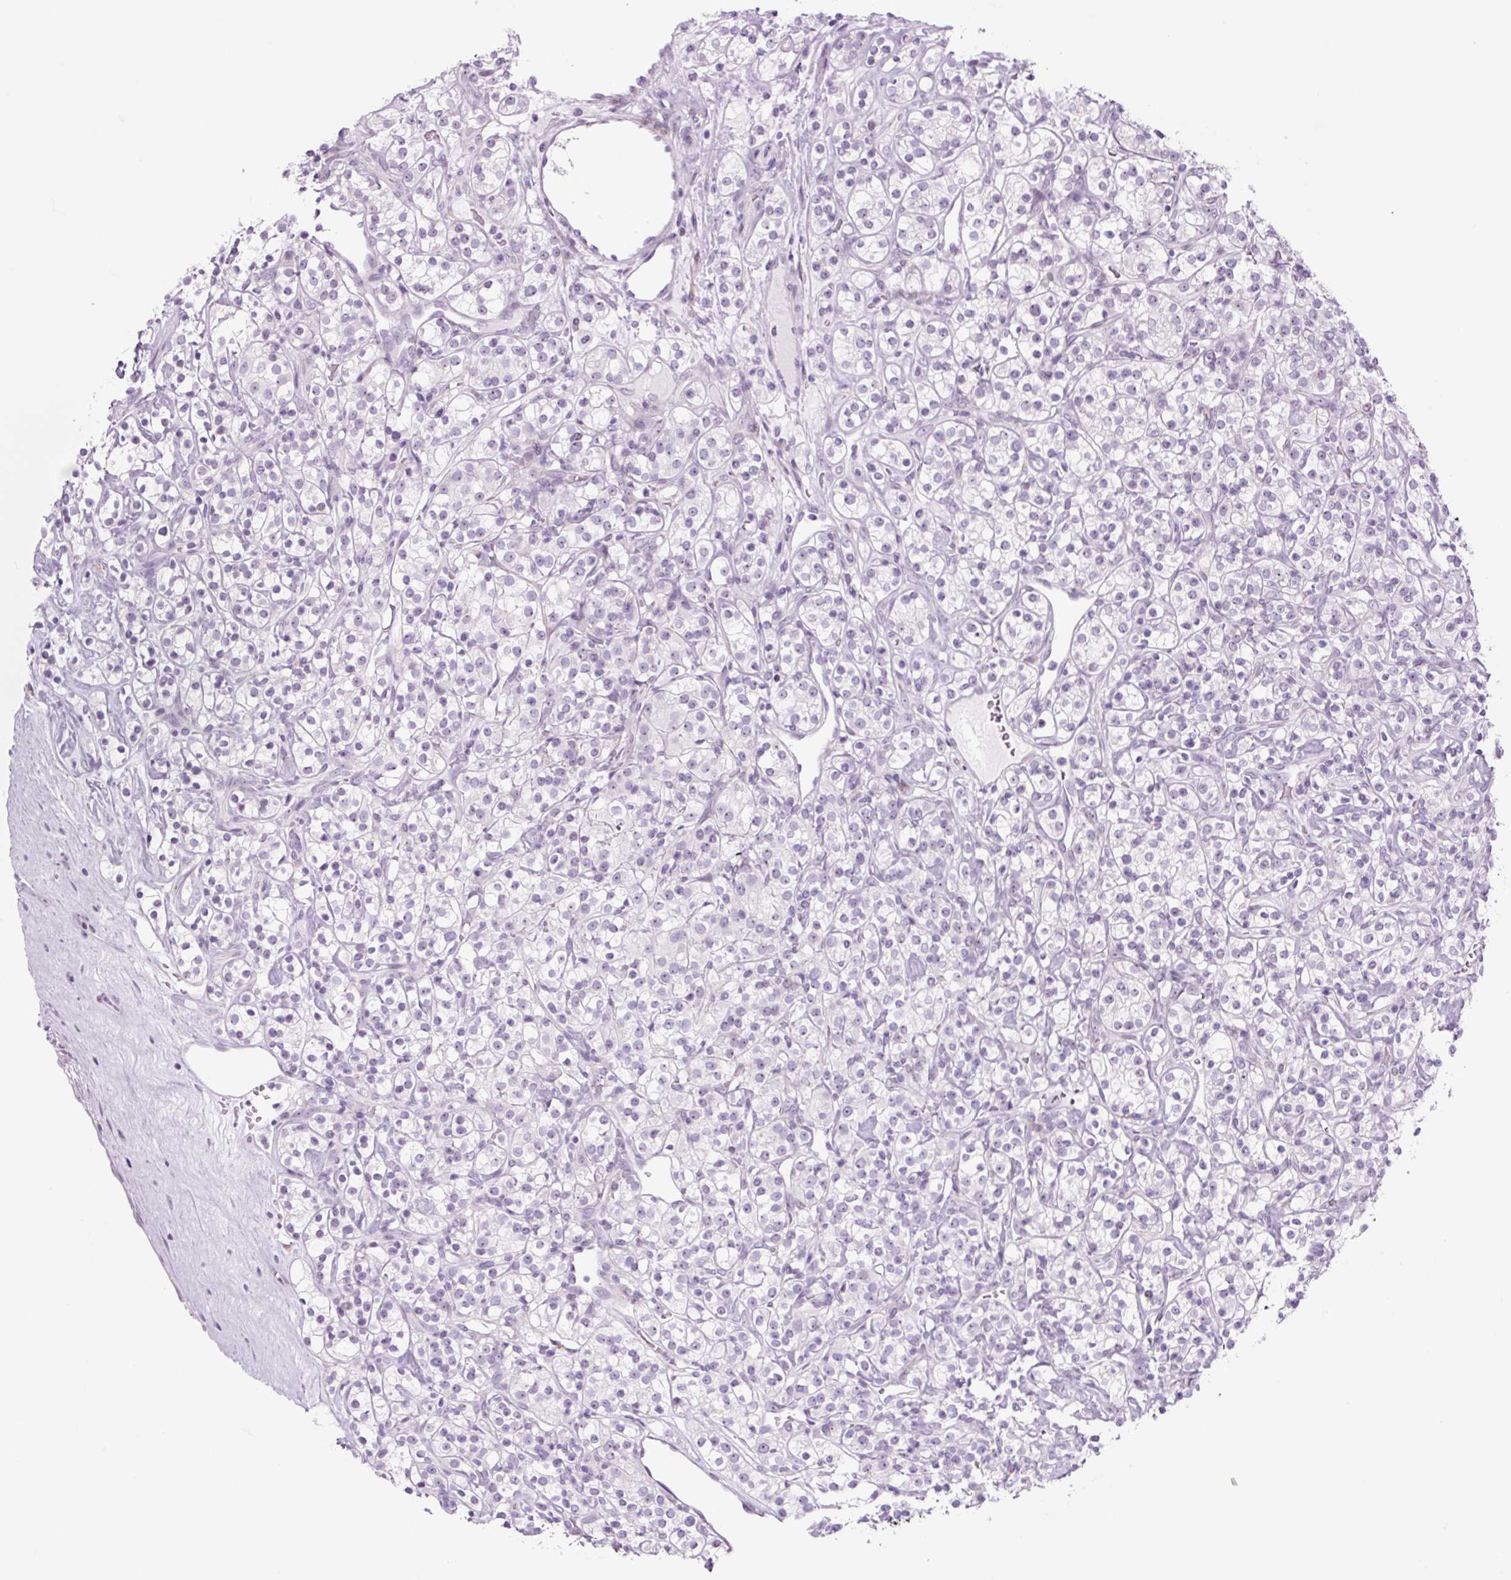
{"staining": {"intensity": "negative", "quantity": "none", "location": "none"}, "tissue": "renal cancer", "cell_type": "Tumor cells", "image_type": "cancer", "snomed": [{"axis": "morphology", "description": "Adenocarcinoma, NOS"}, {"axis": "topography", "description": "Kidney"}], "caption": "This is an immunohistochemistry histopathology image of renal cancer (adenocarcinoma). There is no positivity in tumor cells.", "gene": "RRS1", "patient": {"sex": "male", "age": 77}}